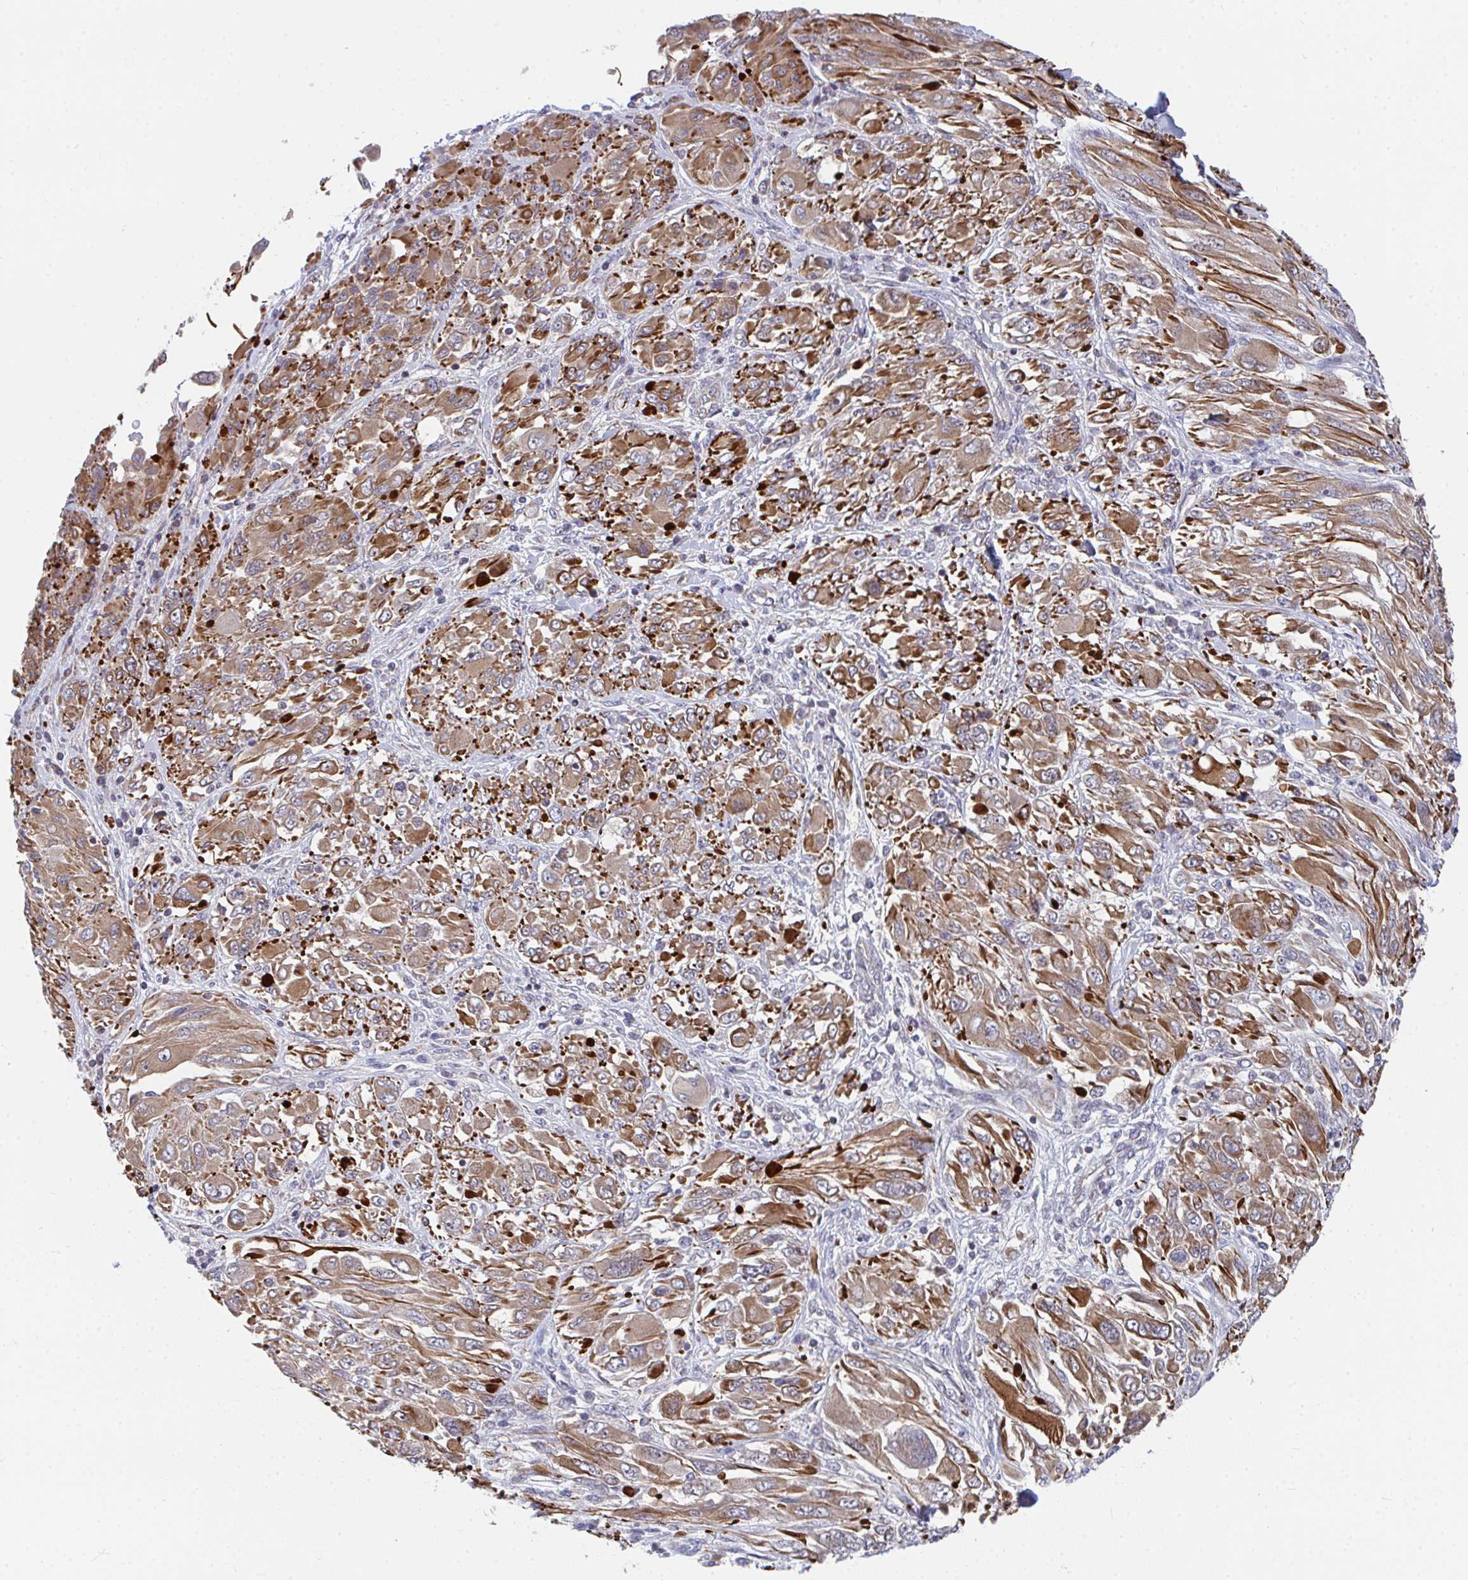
{"staining": {"intensity": "moderate", "quantity": ">75%", "location": "cytoplasmic/membranous"}, "tissue": "melanoma", "cell_type": "Tumor cells", "image_type": "cancer", "snomed": [{"axis": "morphology", "description": "Malignant melanoma, NOS"}, {"axis": "topography", "description": "Skin"}], "caption": "The immunohistochemical stain shows moderate cytoplasmic/membranous positivity in tumor cells of malignant melanoma tissue.", "gene": "EIF1AD", "patient": {"sex": "female", "age": 91}}